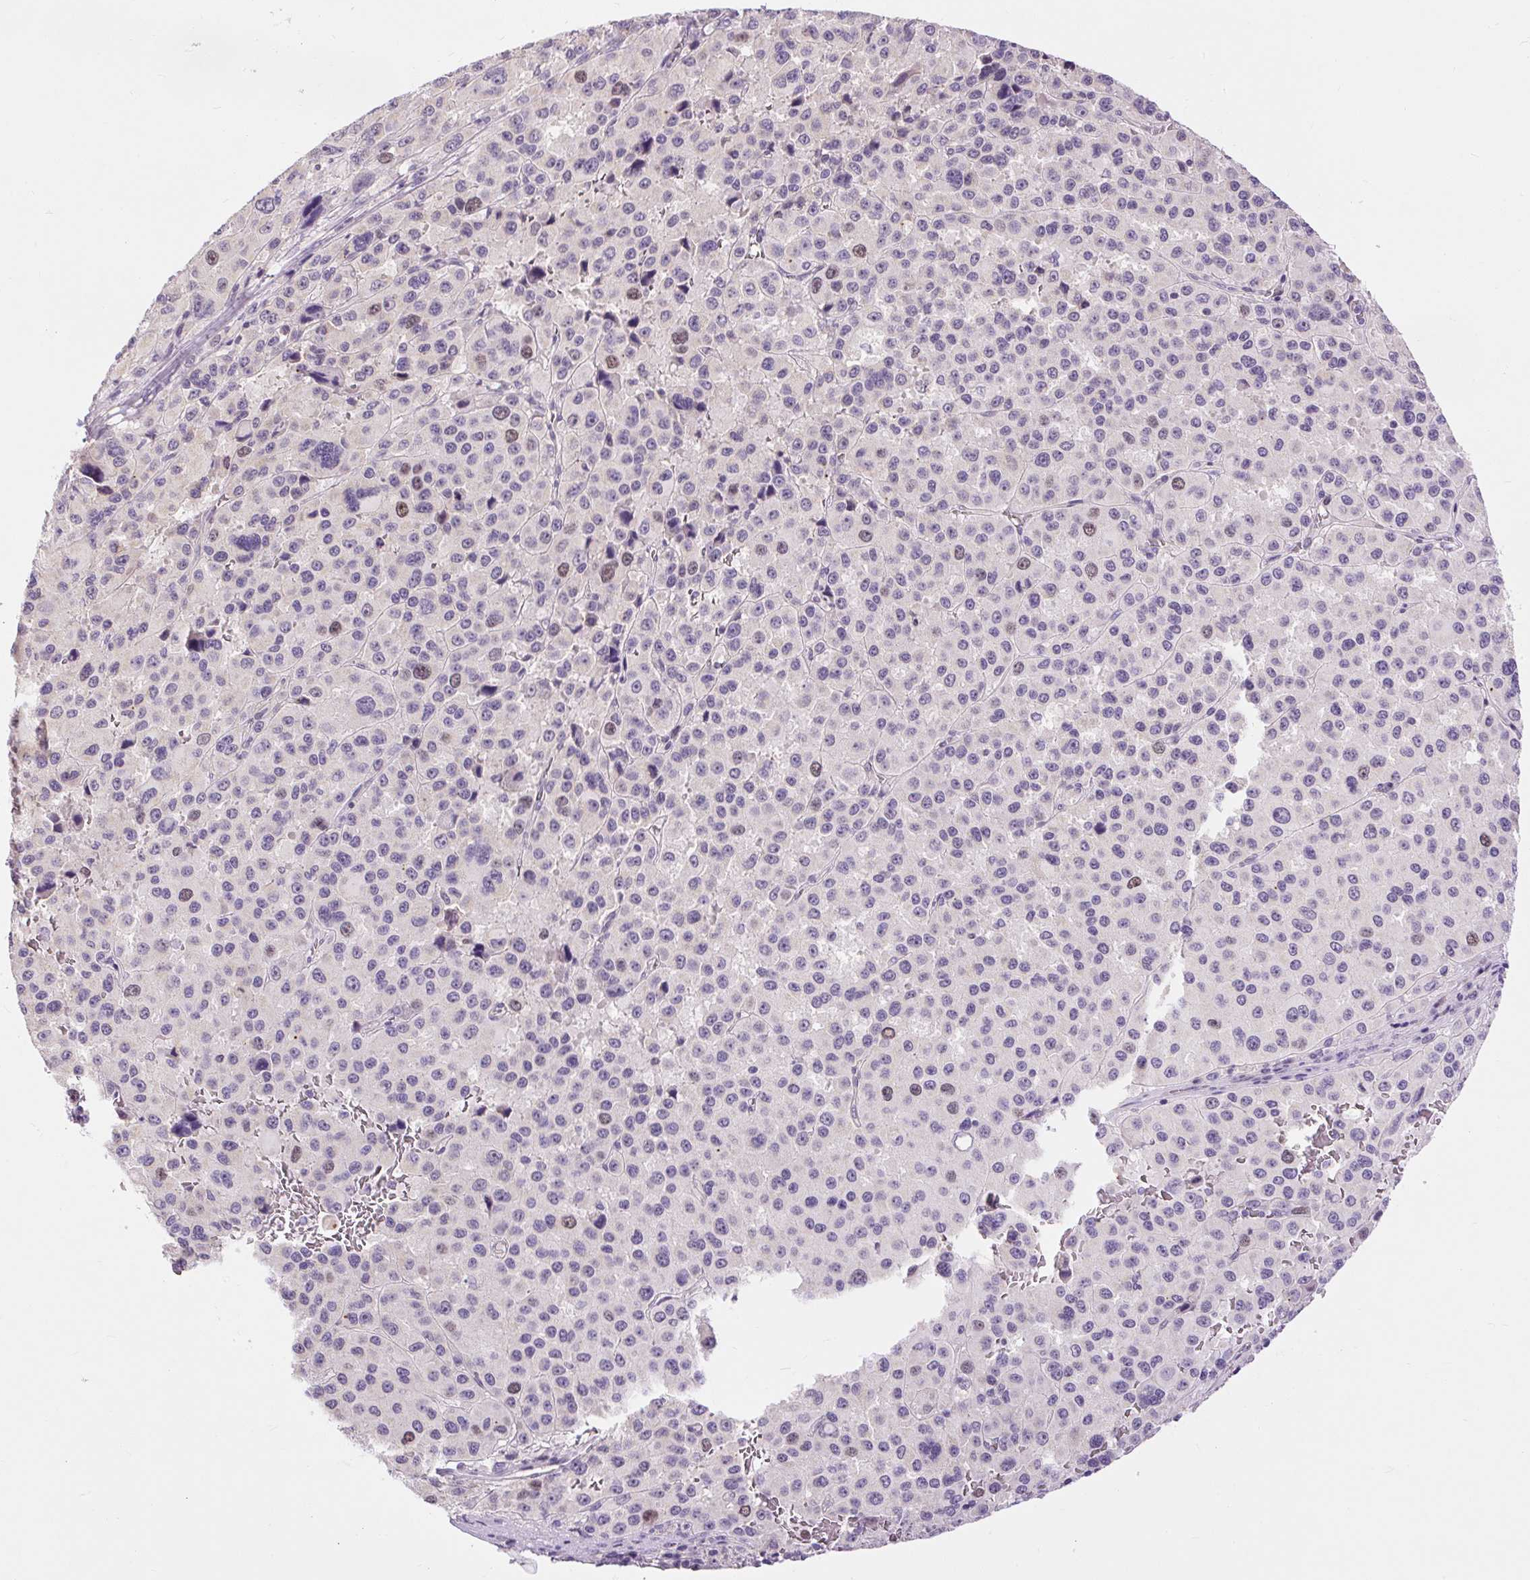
{"staining": {"intensity": "moderate", "quantity": "<25%", "location": "nuclear"}, "tissue": "melanoma", "cell_type": "Tumor cells", "image_type": "cancer", "snomed": [{"axis": "morphology", "description": "Malignant melanoma, Metastatic site"}, {"axis": "topography", "description": "Lymph node"}], "caption": "Approximately <25% of tumor cells in human melanoma demonstrate moderate nuclear protein positivity as visualized by brown immunohistochemical staining.", "gene": "RACGAP1", "patient": {"sex": "female", "age": 65}}